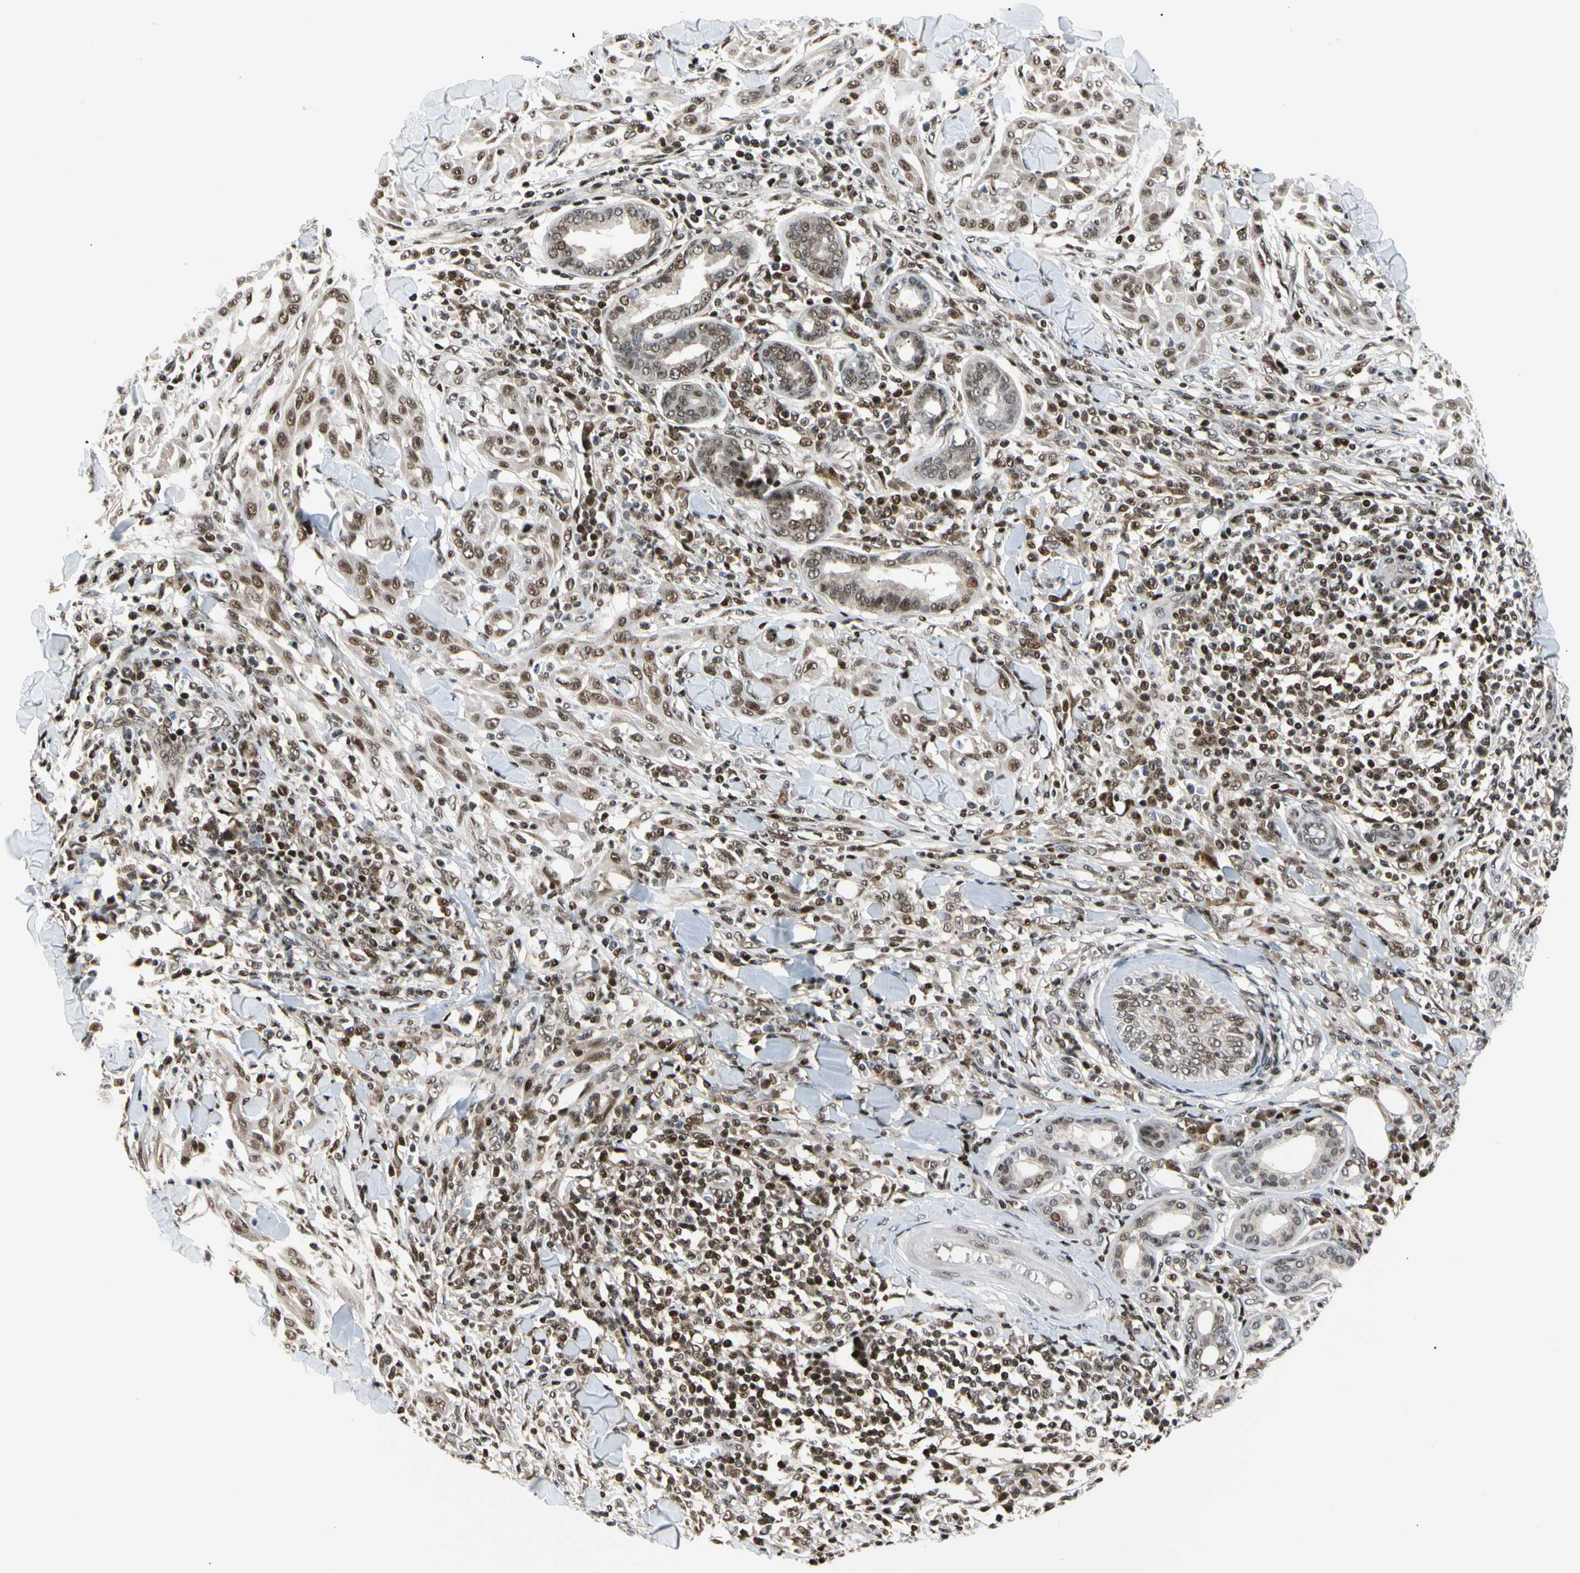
{"staining": {"intensity": "moderate", "quantity": ">75%", "location": "nuclear"}, "tissue": "skin cancer", "cell_type": "Tumor cells", "image_type": "cancer", "snomed": [{"axis": "morphology", "description": "Squamous cell carcinoma, NOS"}, {"axis": "topography", "description": "Skin"}], "caption": "Immunohistochemical staining of squamous cell carcinoma (skin) reveals moderate nuclear protein expression in approximately >75% of tumor cells. Using DAB (brown) and hematoxylin (blue) stains, captured at high magnification using brightfield microscopy.", "gene": "E2F1", "patient": {"sex": "male", "age": 24}}